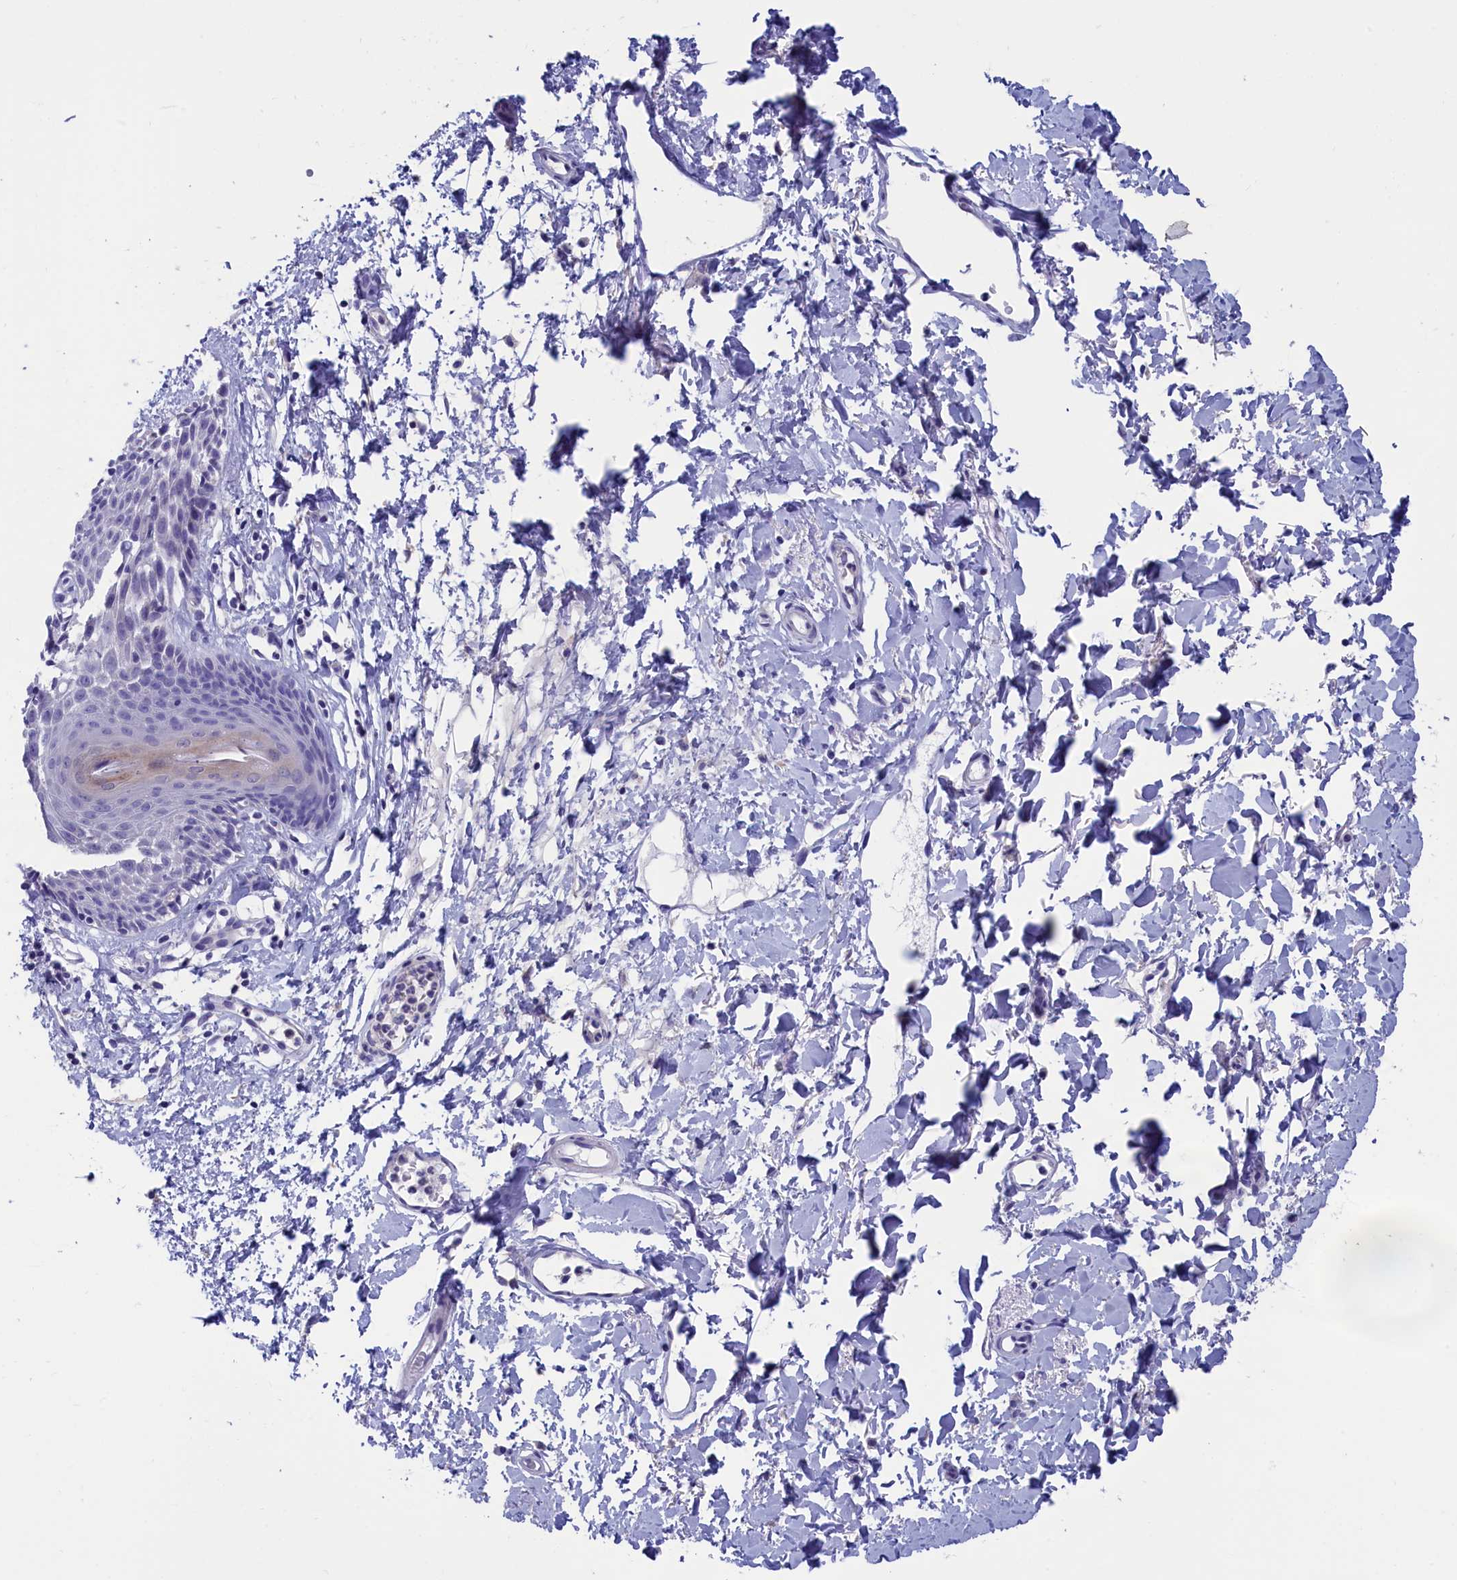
{"staining": {"intensity": "negative", "quantity": "none", "location": "none"}, "tissue": "skin", "cell_type": "Epidermal cells", "image_type": "normal", "snomed": [{"axis": "morphology", "description": "Normal tissue, NOS"}, {"axis": "topography", "description": "Vulva"}], "caption": "The IHC histopathology image has no significant expression in epidermal cells of skin. (DAB immunohistochemistry (IHC) with hematoxylin counter stain).", "gene": "VPS35L", "patient": {"sex": "female", "age": 68}}